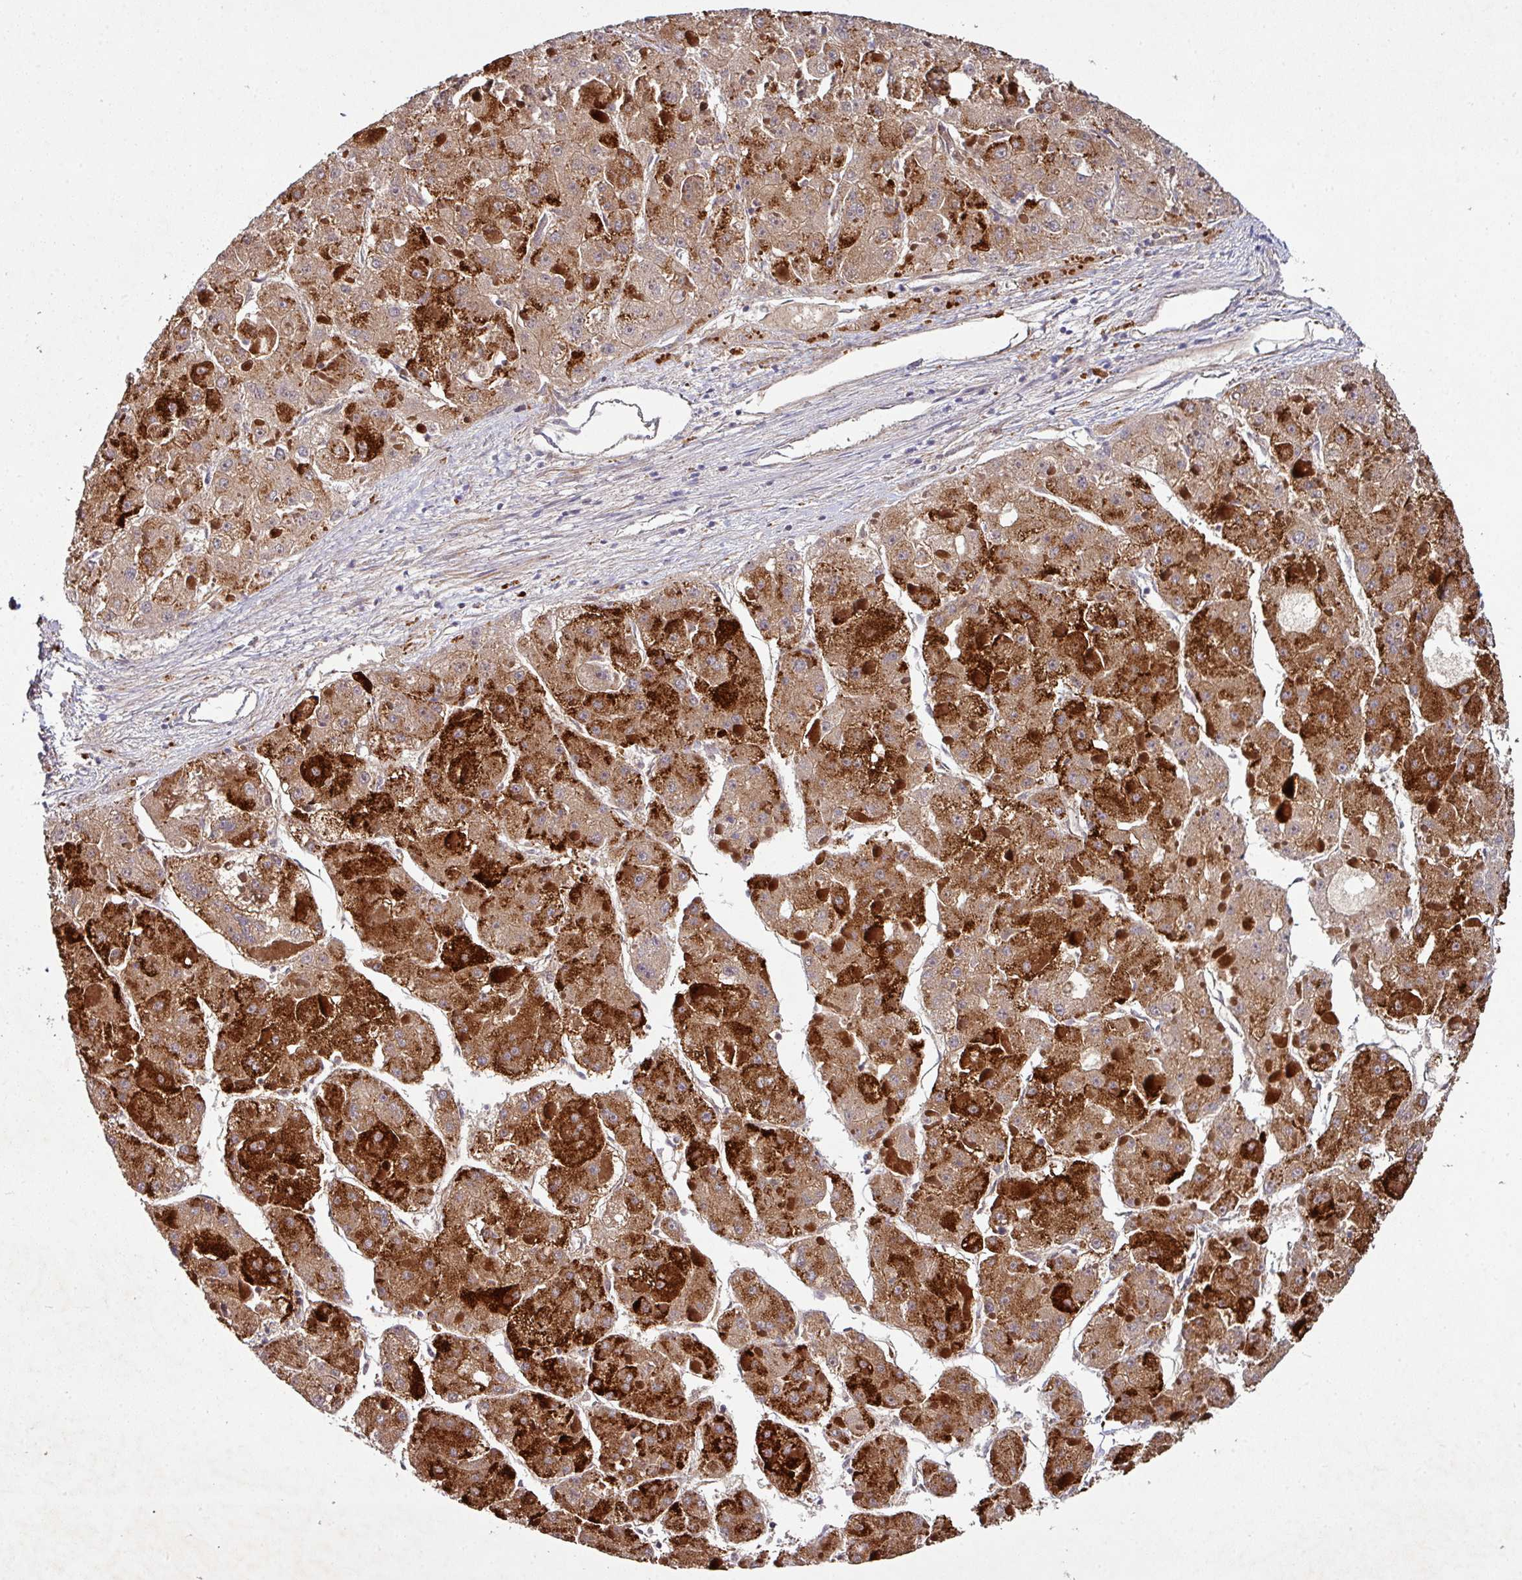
{"staining": {"intensity": "strong", "quantity": ">75%", "location": "cytoplasmic/membranous"}, "tissue": "liver cancer", "cell_type": "Tumor cells", "image_type": "cancer", "snomed": [{"axis": "morphology", "description": "Carcinoma, Hepatocellular, NOS"}, {"axis": "topography", "description": "Liver"}], "caption": "About >75% of tumor cells in human hepatocellular carcinoma (liver) display strong cytoplasmic/membranous protein expression as visualized by brown immunohistochemical staining.", "gene": "AEBP2", "patient": {"sex": "female", "age": 73}}